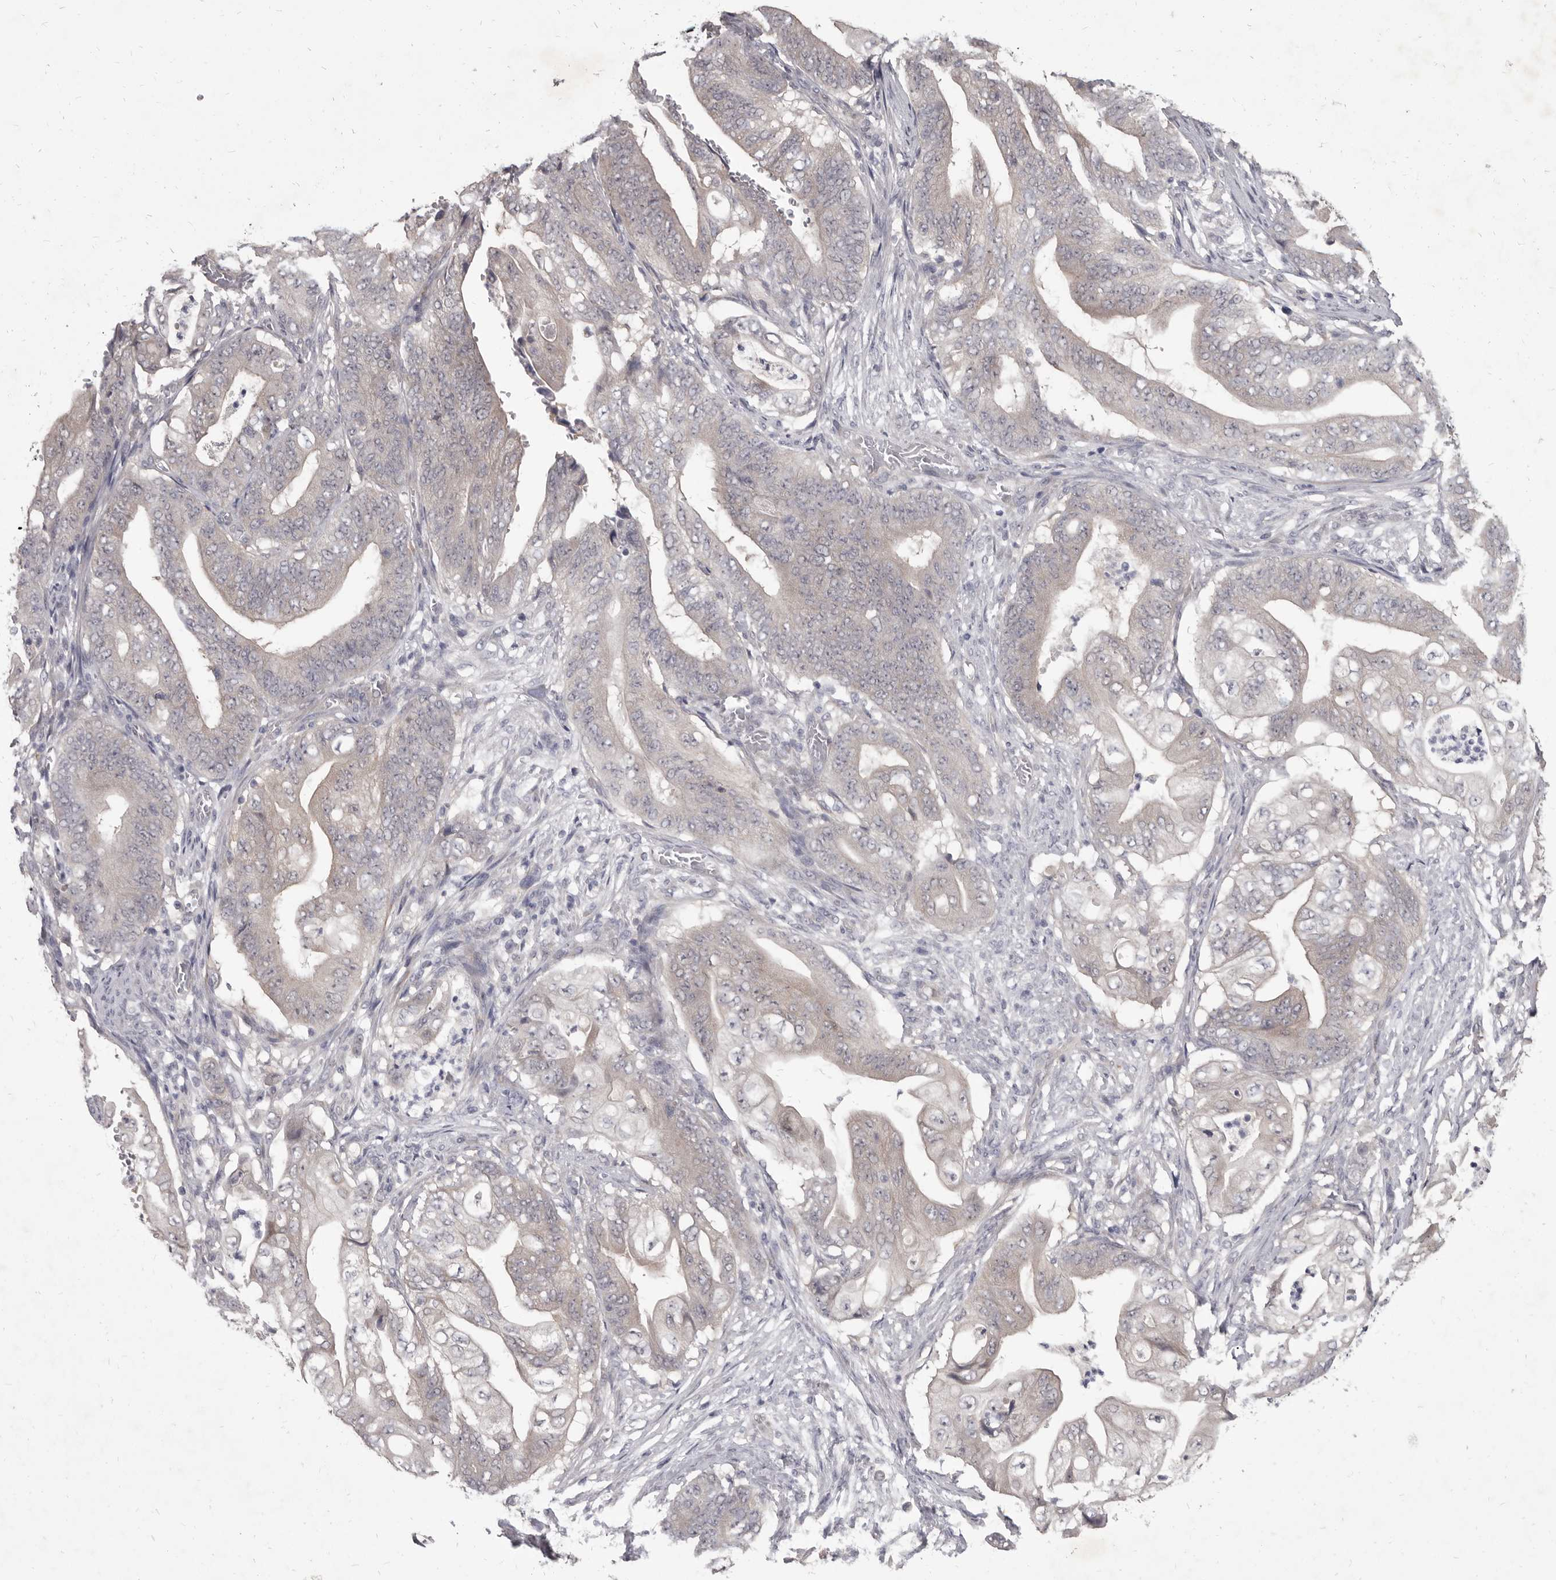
{"staining": {"intensity": "negative", "quantity": "none", "location": "none"}, "tissue": "stomach cancer", "cell_type": "Tumor cells", "image_type": "cancer", "snomed": [{"axis": "morphology", "description": "Adenocarcinoma, NOS"}, {"axis": "topography", "description": "Stomach"}], "caption": "An IHC image of stomach cancer is shown. There is no staining in tumor cells of stomach cancer.", "gene": "GSK3B", "patient": {"sex": "female", "age": 73}}